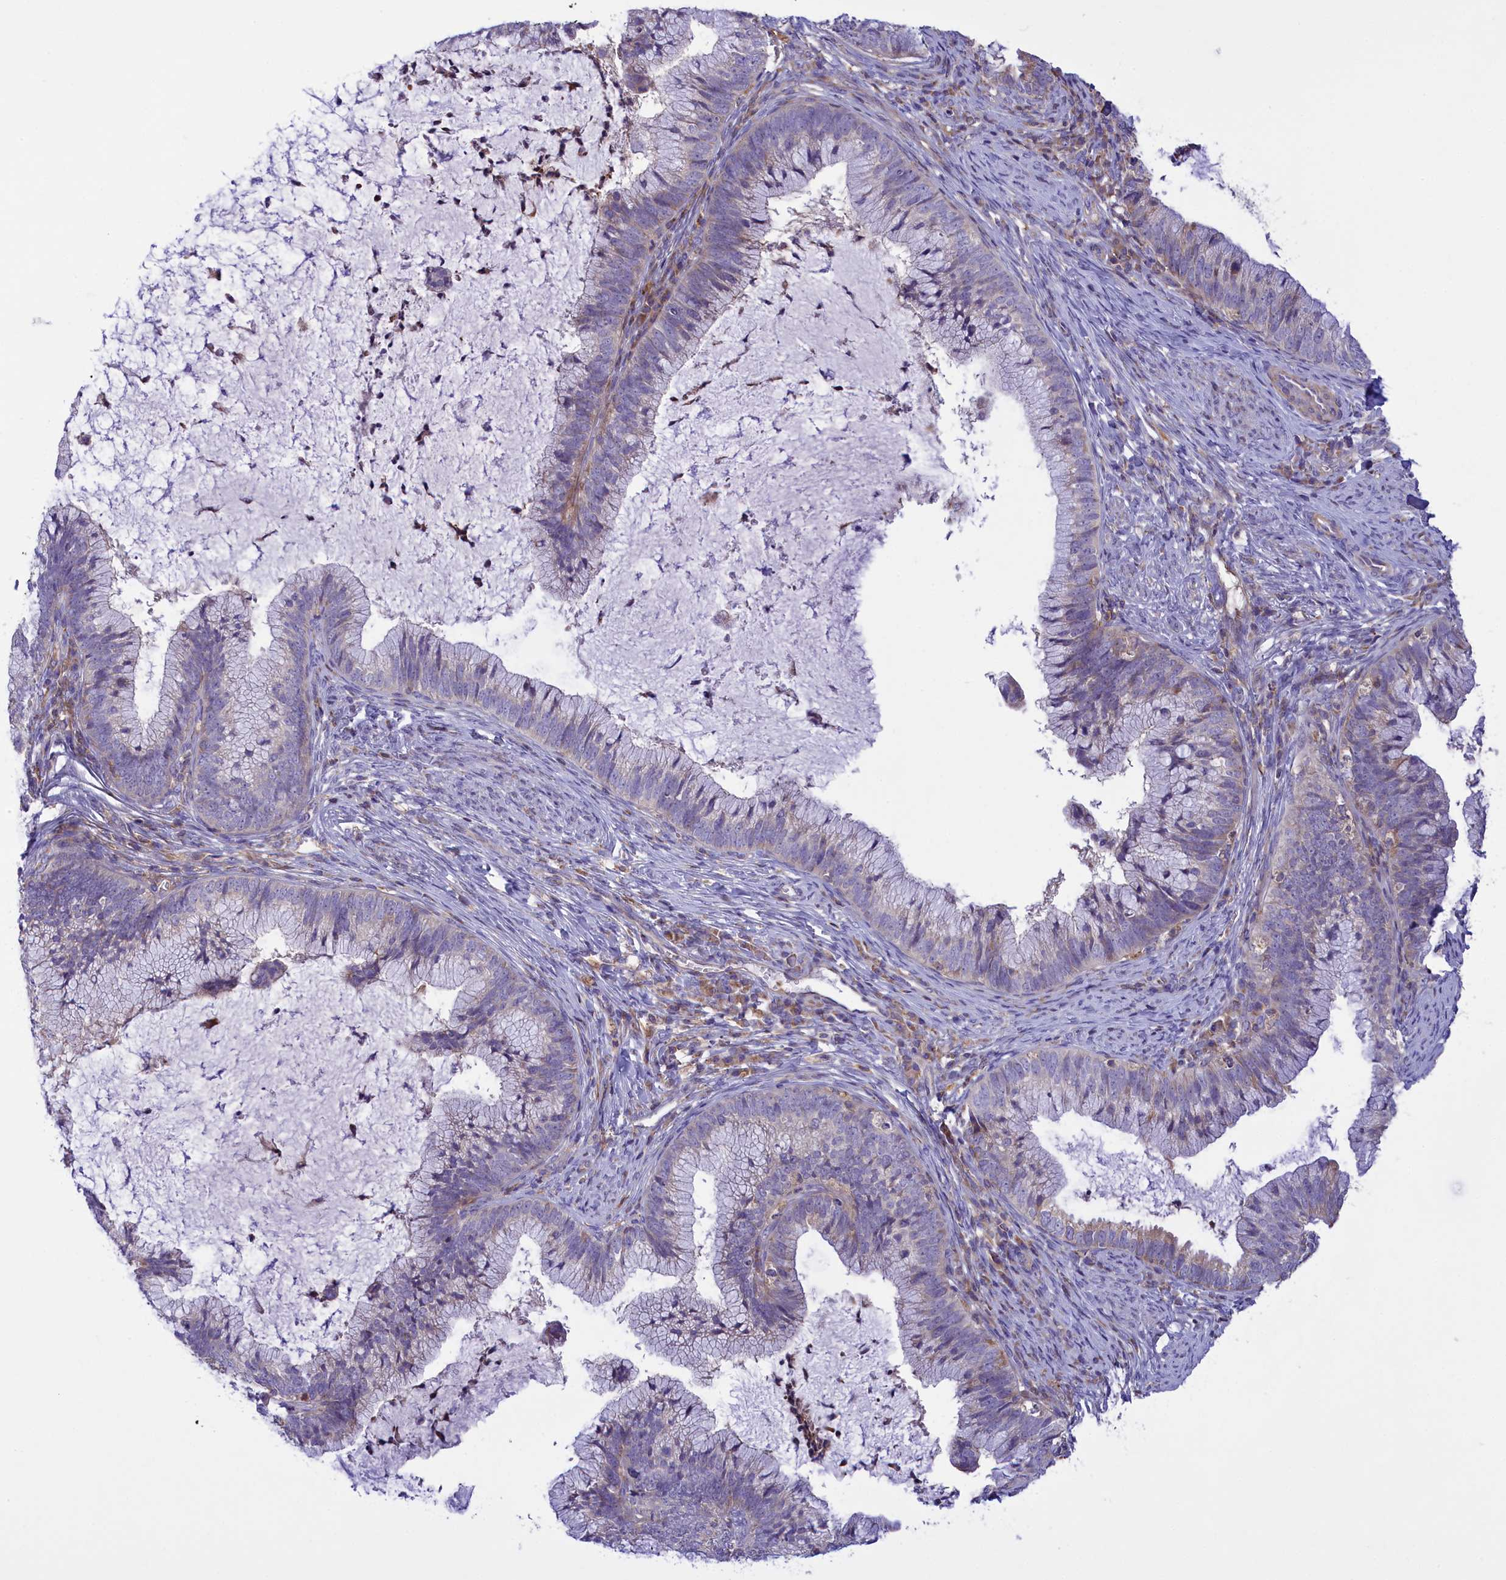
{"staining": {"intensity": "weak", "quantity": "25%-75%", "location": "cytoplasmic/membranous"}, "tissue": "cervical cancer", "cell_type": "Tumor cells", "image_type": "cancer", "snomed": [{"axis": "morphology", "description": "Adenocarcinoma, NOS"}, {"axis": "topography", "description": "Cervix"}], "caption": "A low amount of weak cytoplasmic/membranous expression is appreciated in approximately 25%-75% of tumor cells in cervical cancer (adenocarcinoma) tissue.", "gene": "CORO7-PAM16", "patient": {"sex": "female", "age": 36}}